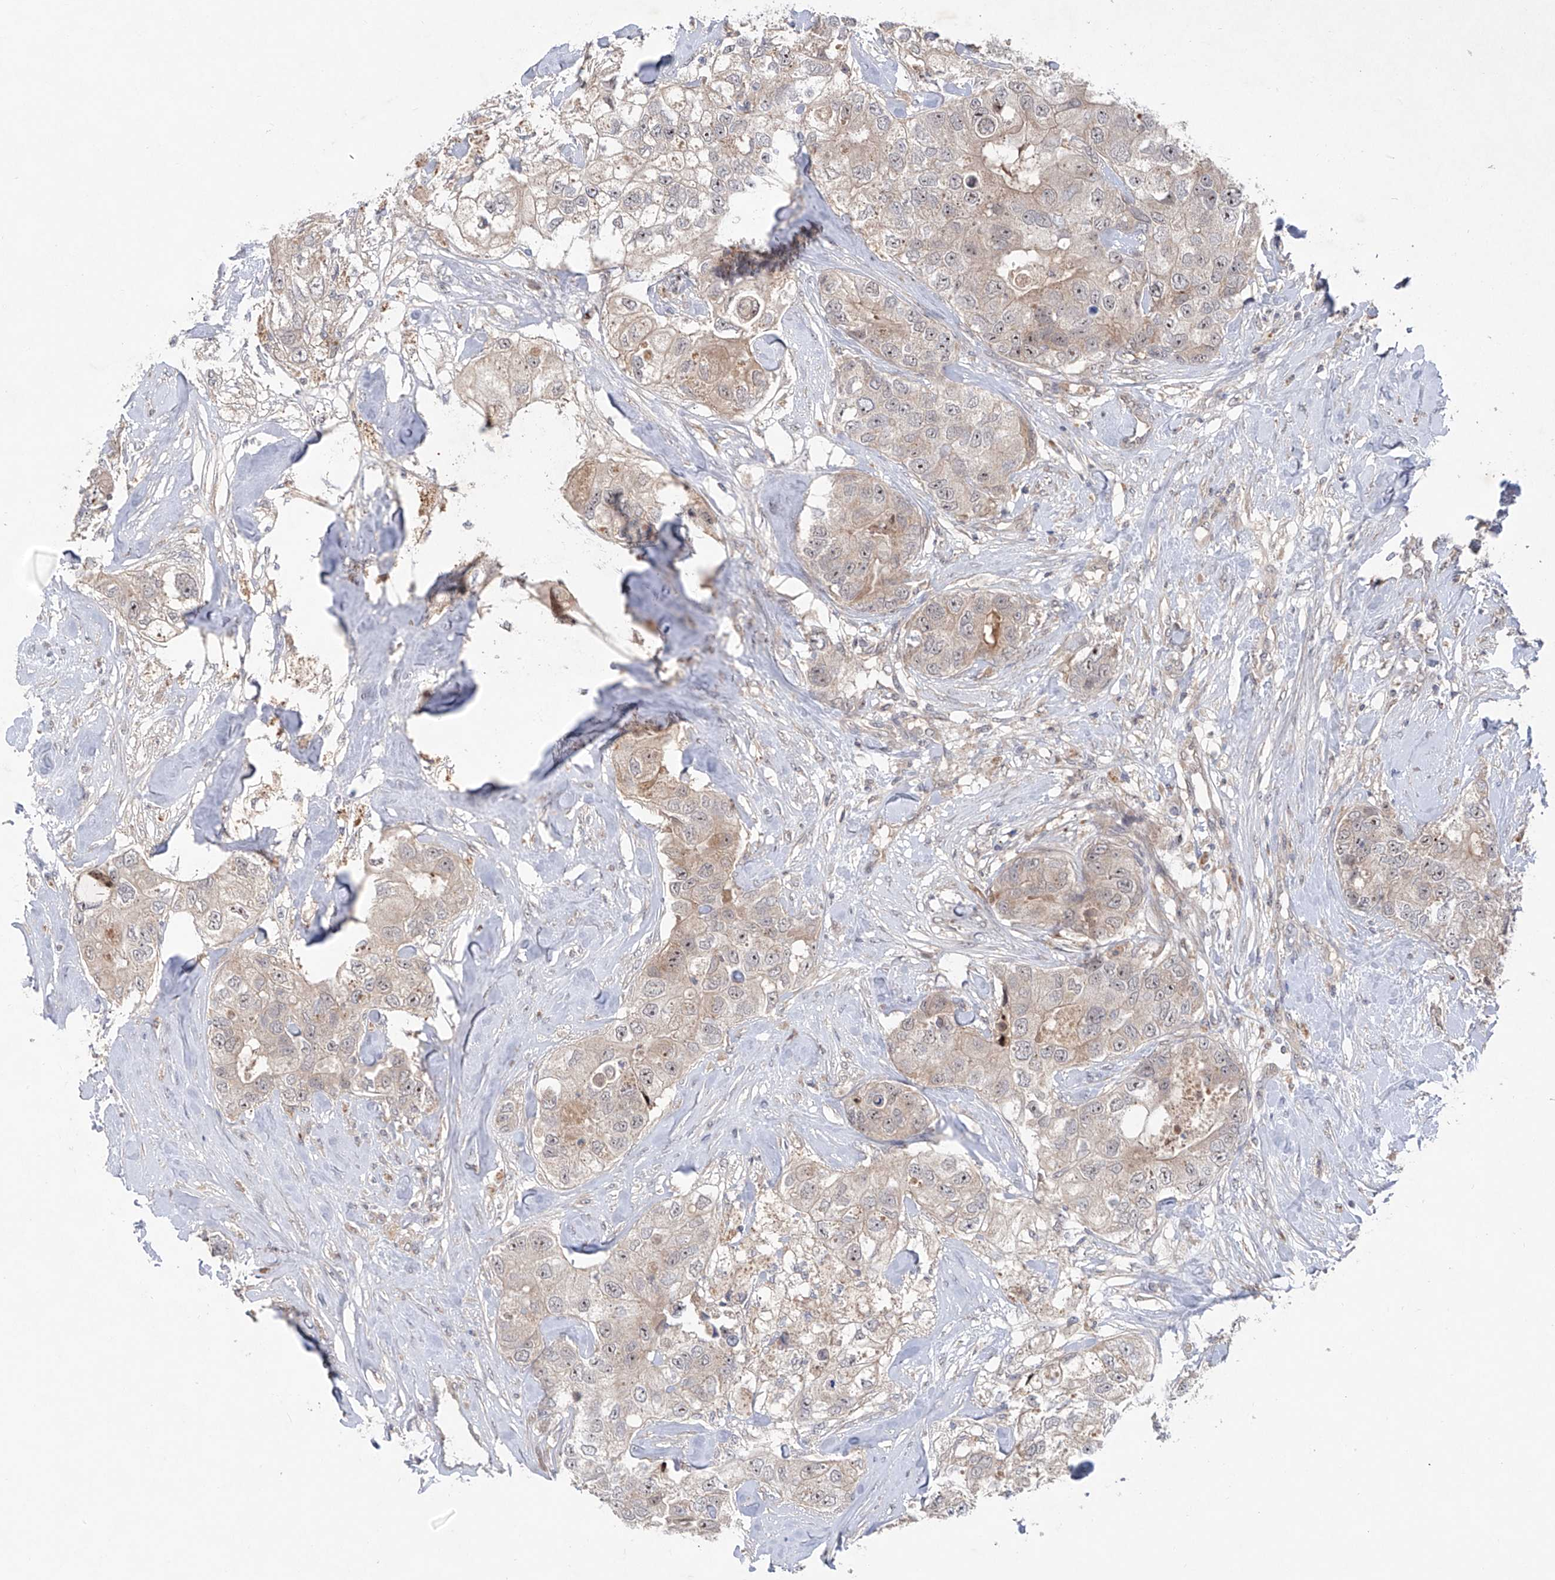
{"staining": {"intensity": "weak", "quantity": "25%-75%", "location": "cytoplasmic/membranous,nuclear"}, "tissue": "breast cancer", "cell_type": "Tumor cells", "image_type": "cancer", "snomed": [{"axis": "morphology", "description": "Duct carcinoma"}, {"axis": "topography", "description": "Breast"}], "caption": "Protein staining of breast invasive ductal carcinoma tissue reveals weak cytoplasmic/membranous and nuclear staining in about 25%-75% of tumor cells. (Brightfield microscopy of DAB IHC at high magnification).", "gene": "FAM135A", "patient": {"sex": "female", "age": 62}}